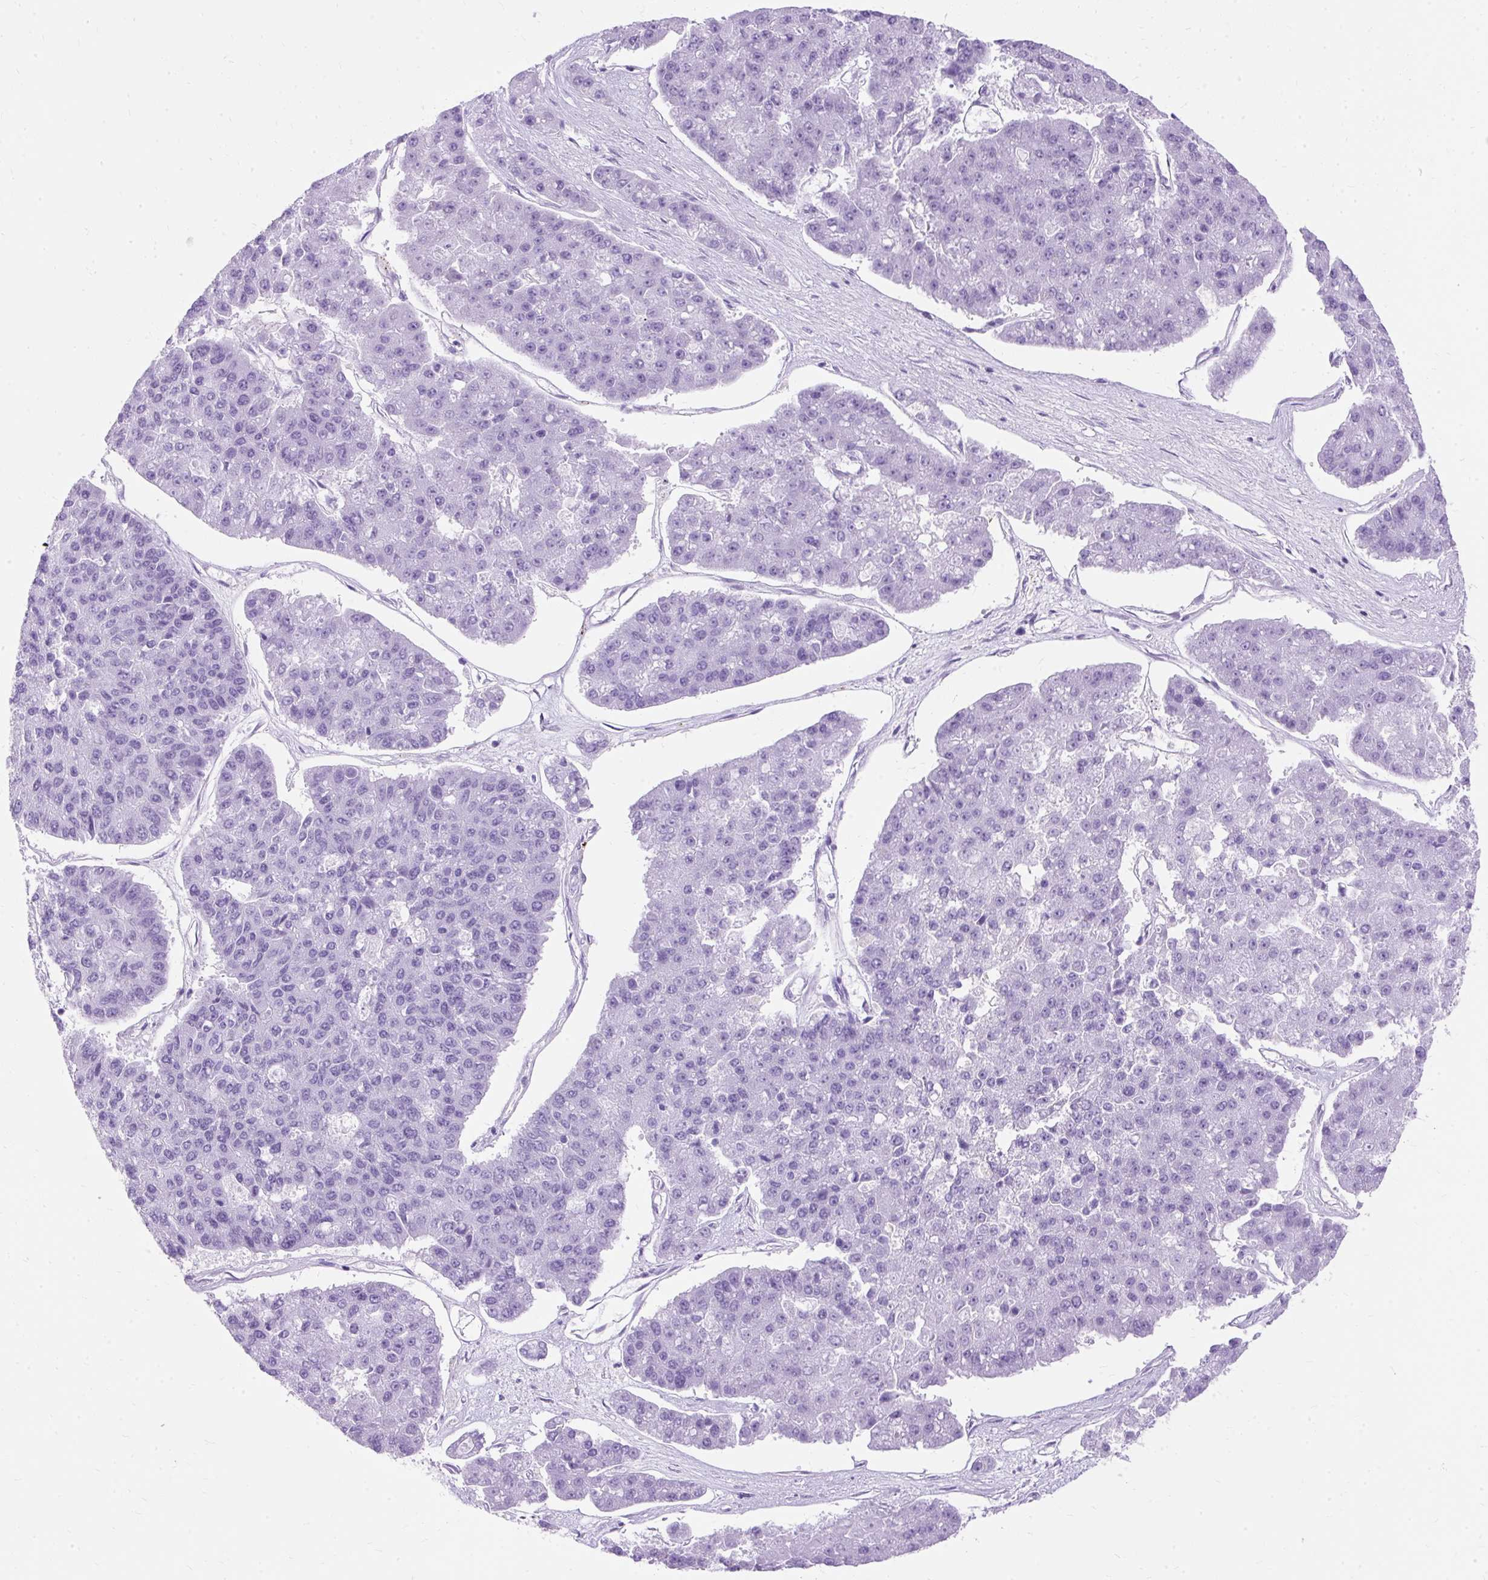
{"staining": {"intensity": "negative", "quantity": "none", "location": "none"}, "tissue": "pancreatic cancer", "cell_type": "Tumor cells", "image_type": "cancer", "snomed": [{"axis": "morphology", "description": "Adenocarcinoma, NOS"}, {"axis": "topography", "description": "Pancreas"}], "caption": "This is an immunohistochemistry histopathology image of pancreatic cancer (adenocarcinoma). There is no positivity in tumor cells.", "gene": "PVALB", "patient": {"sex": "male", "age": 50}}